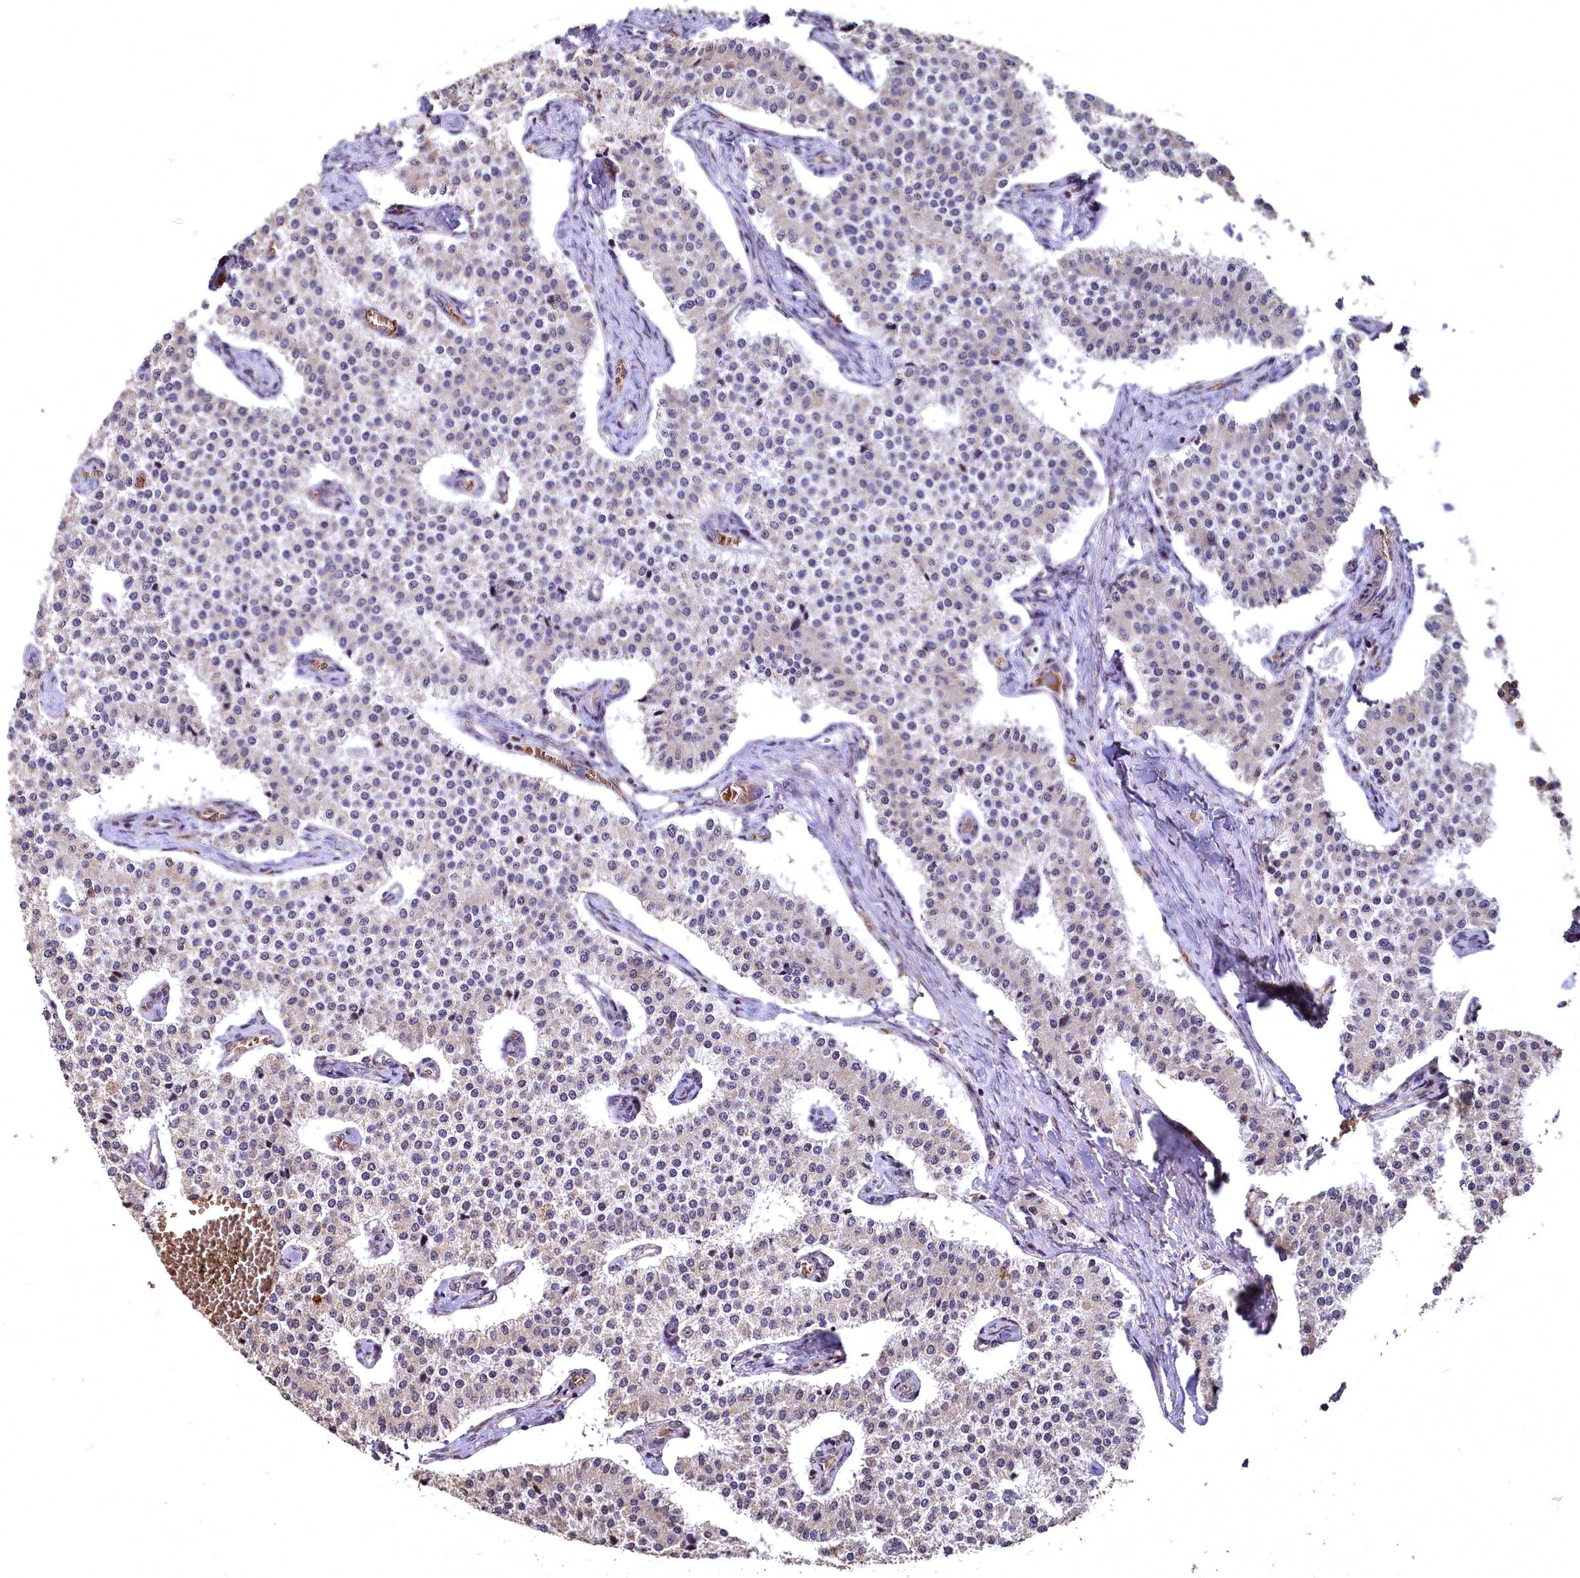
{"staining": {"intensity": "negative", "quantity": "none", "location": "none"}, "tissue": "carcinoid", "cell_type": "Tumor cells", "image_type": "cancer", "snomed": [{"axis": "morphology", "description": "Carcinoid, malignant, NOS"}, {"axis": "topography", "description": "Colon"}], "caption": "An immunohistochemistry histopathology image of carcinoid is shown. There is no staining in tumor cells of carcinoid. (Brightfield microscopy of DAB (3,3'-diaminobenzidine) immunohistochemistry (IHC) at high magnification).", "gene": "SPTA1", "patient": {"sex": "female", "age": 52}}